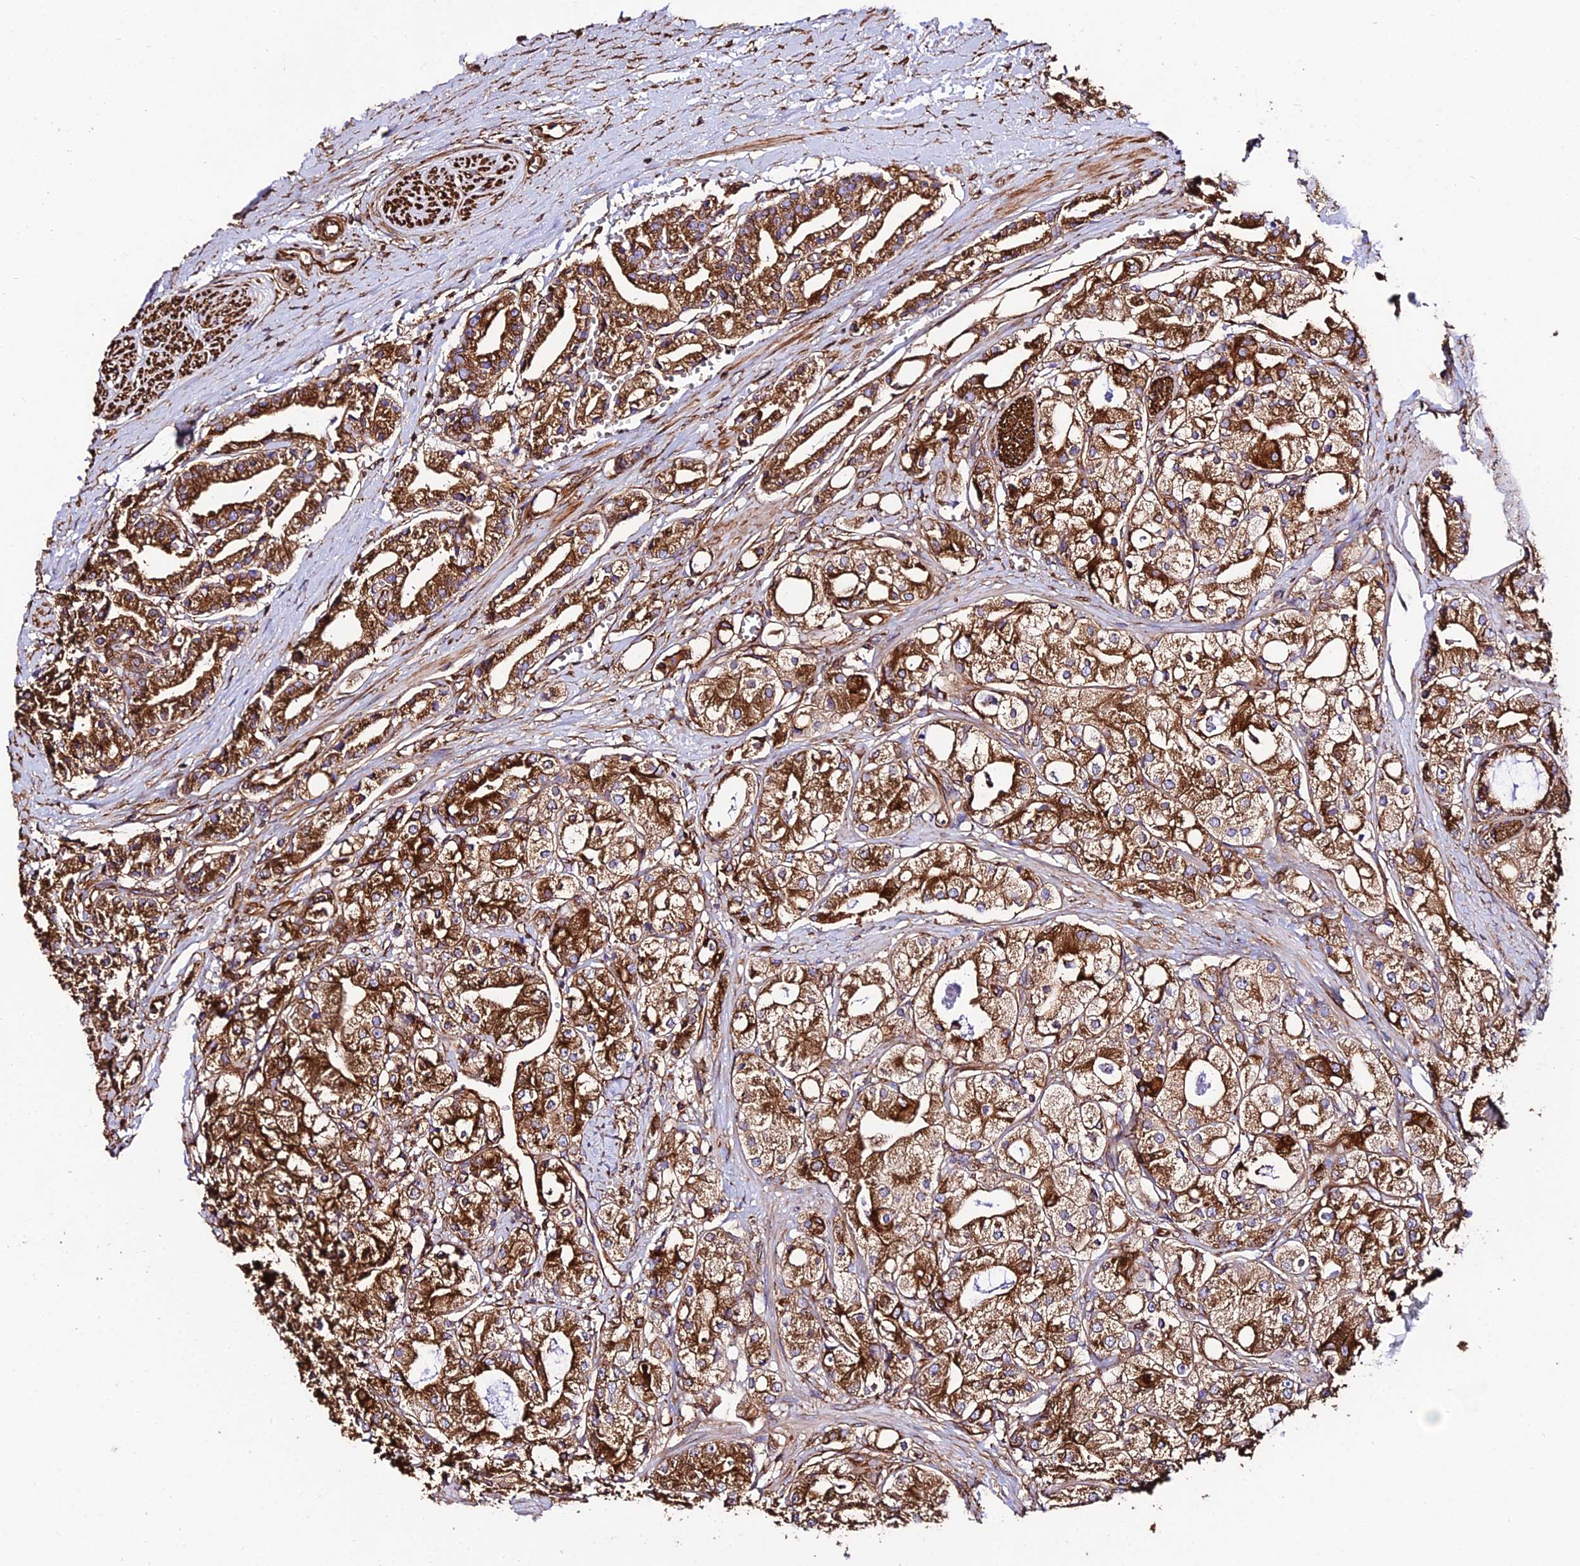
{"staining": {"intensity": "strong", "quantity": ">75%", "location": "cytoplasmic/membranous"}, "tissue": "prostate cancer", "cell_type": "Tumor cells", "image_type": "cancer", "snomed": [{"axis": "morphology", "description": "Adenocarcinoma, High grade"}, {"axis": "topography", "description": "Prostate"}], "caption": "High-power microscopy captured an IHC photomicrograph of prostate cancer (high-grade adenocarcinoma), revealing strong cytoplasmic/membranous staining in approximately >75% of tumor cells.", "gene": "TUBA3D", "patient": {"sex": "male", "age": 71}}